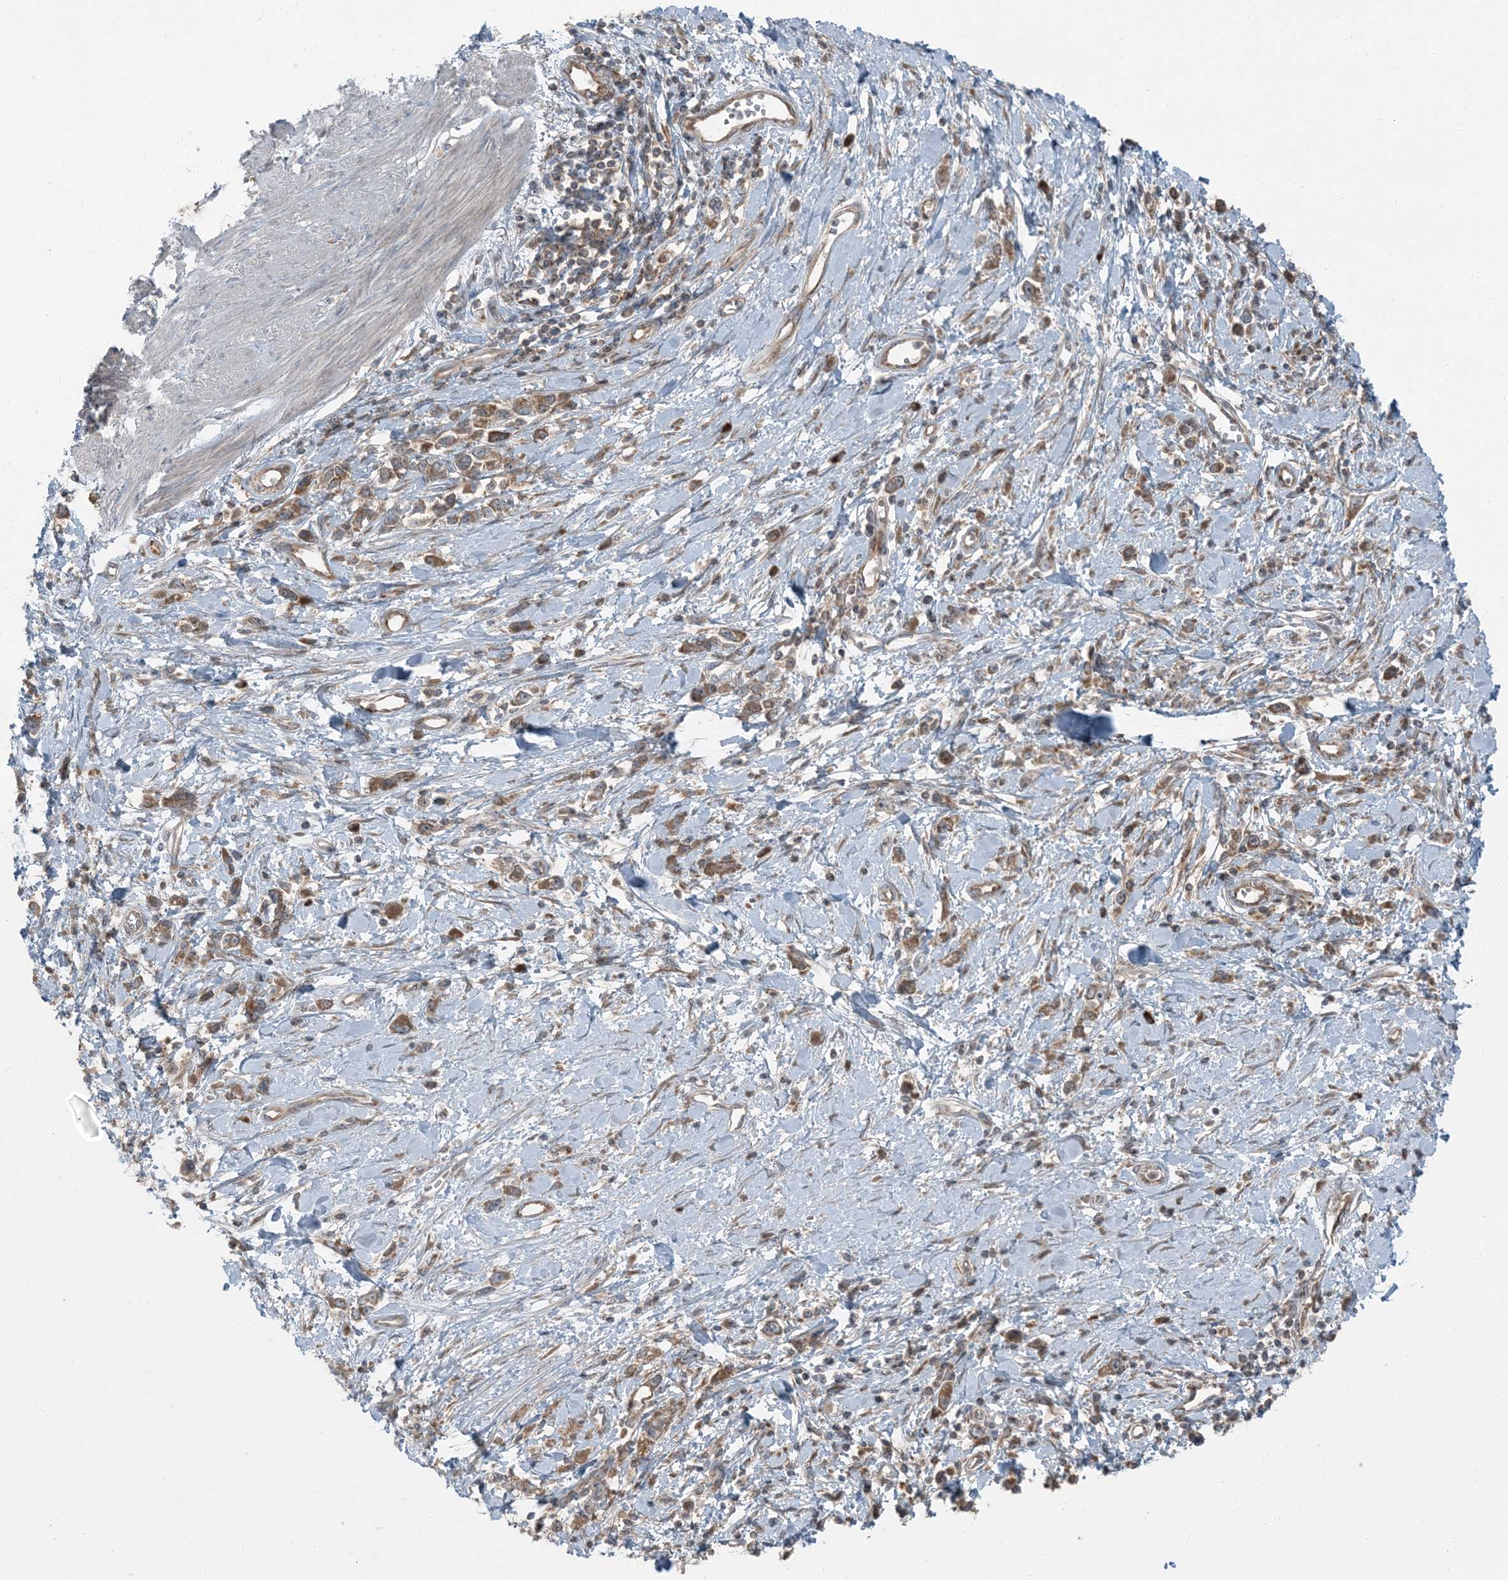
{"staining": {"intensity": "moderate", "quantity": ">75%", "location": "cytoplasmic/membranous"}, "tissue": "stomach cancer", "cell_type": "Tumor cells", "image_type": "cancer", "snomed": [{"axis": "morphology", "description": "Adenocarcinoma, NOS"}, {"axis": "topography", "description": "Stomach"}], "caption": "The histopathology image displays immunohistochemical staining of stomach cancer. There is moderate cytoplasmic/membranous positivity is appreciated in about >75% of tumor cells. (Brightfield microscopy of DAB IHC at high magnification).", "gene": "RAB3GAP1", "patient": {"sex": "female", "age": 76}}